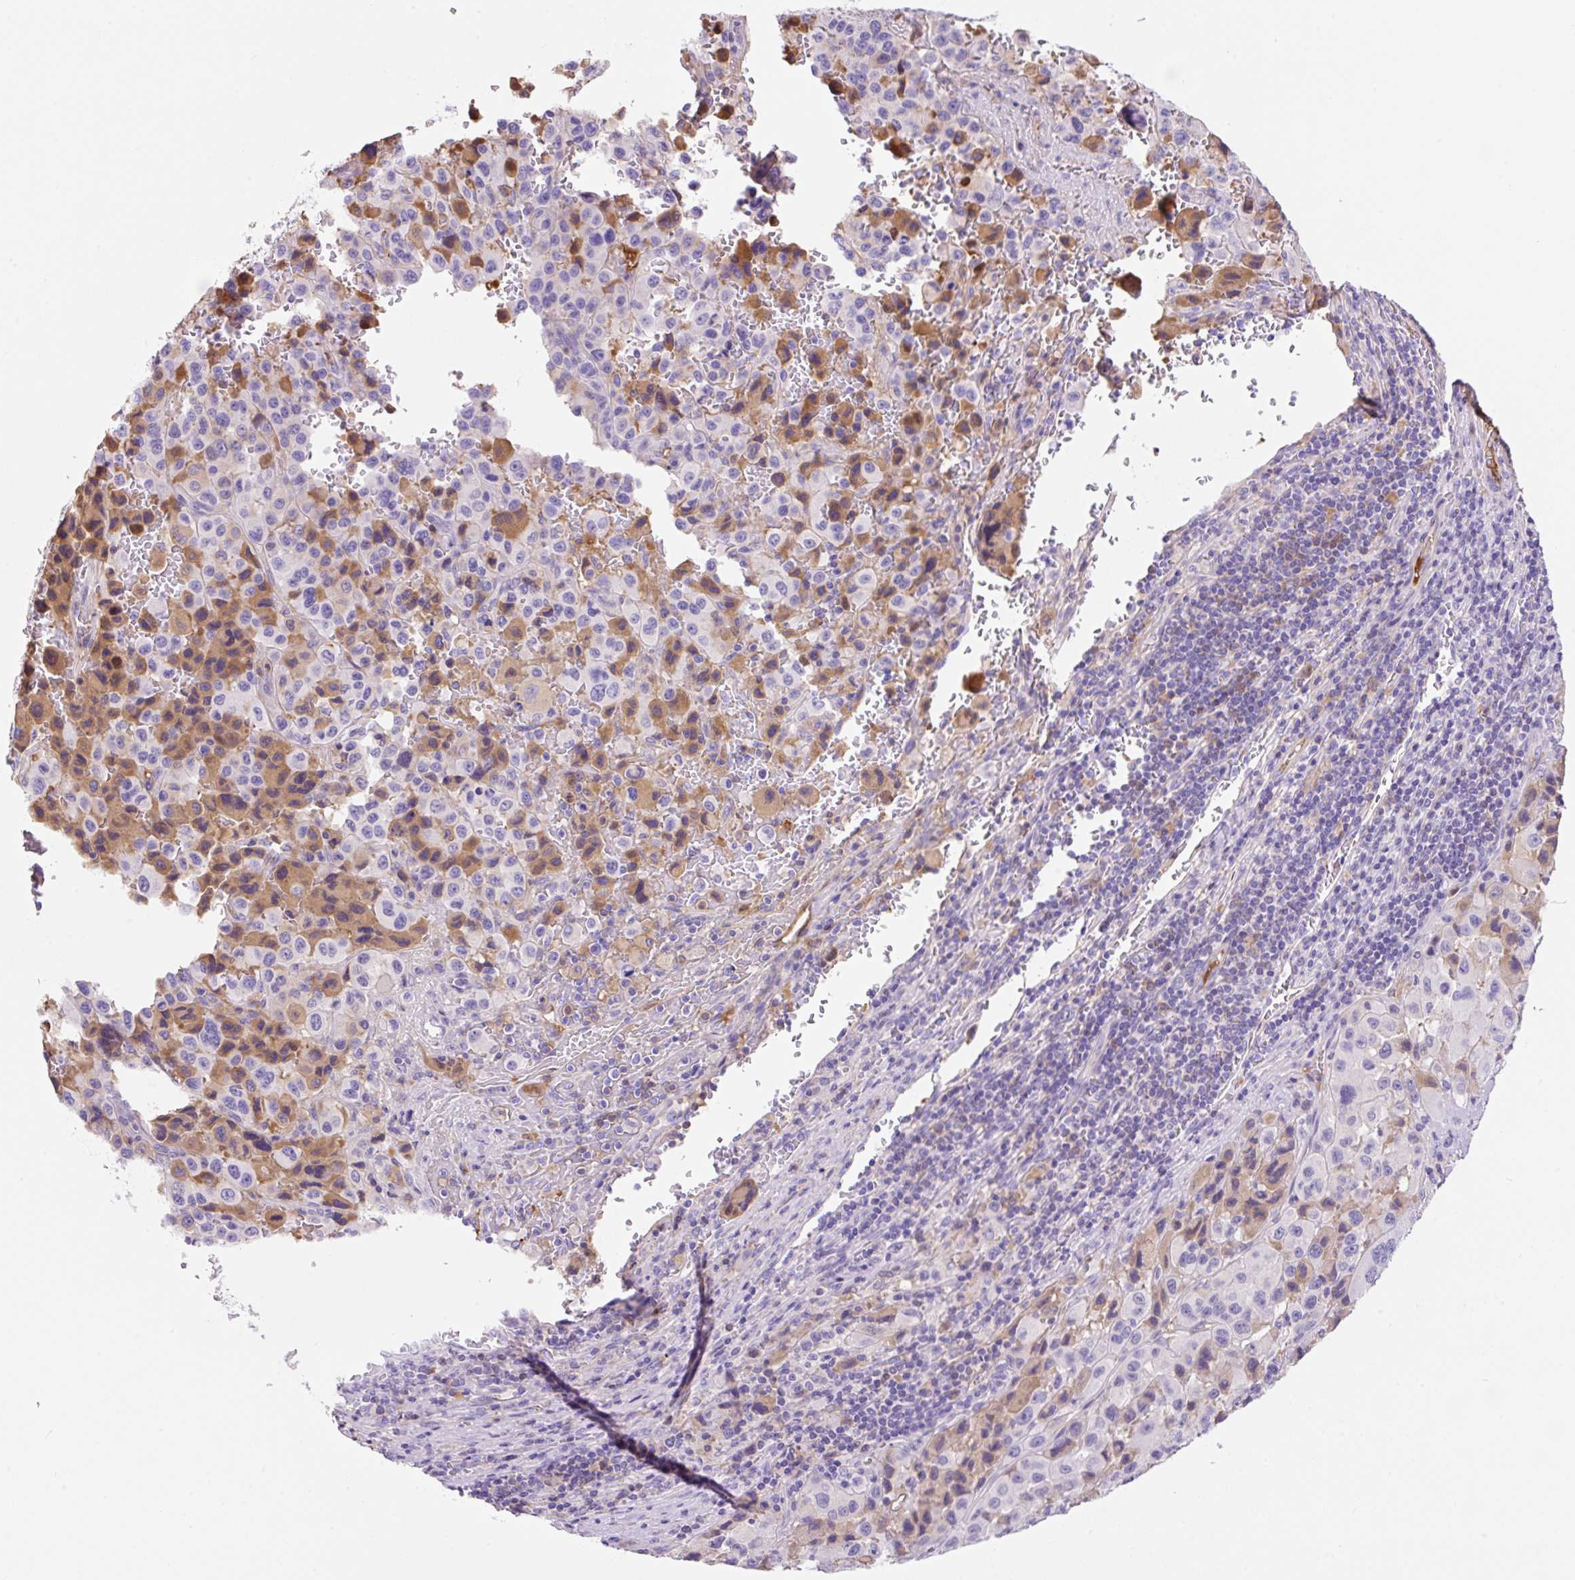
{"staining": {"intensity": "moderate", "quantity": "<25%", "location": "cytoplasmic/membranous"}, "tissue": "melanoma", "cell_type": "Tumor cells", "image_type": "cancer", "snomed": [{"axis": "morphology", "description": "Malignant melanoma, Metastatic site"}, {"axis": "topography", "description": "Lymph node"}], "caption": "Immunohistochemistry (DAB) staining of human melanoma shows moderate cytoplasmic/membranous protein expression in about <25% of tumor cells.", "gene": "TDRD15", "patient": {"sex": "female", "age": 65}}